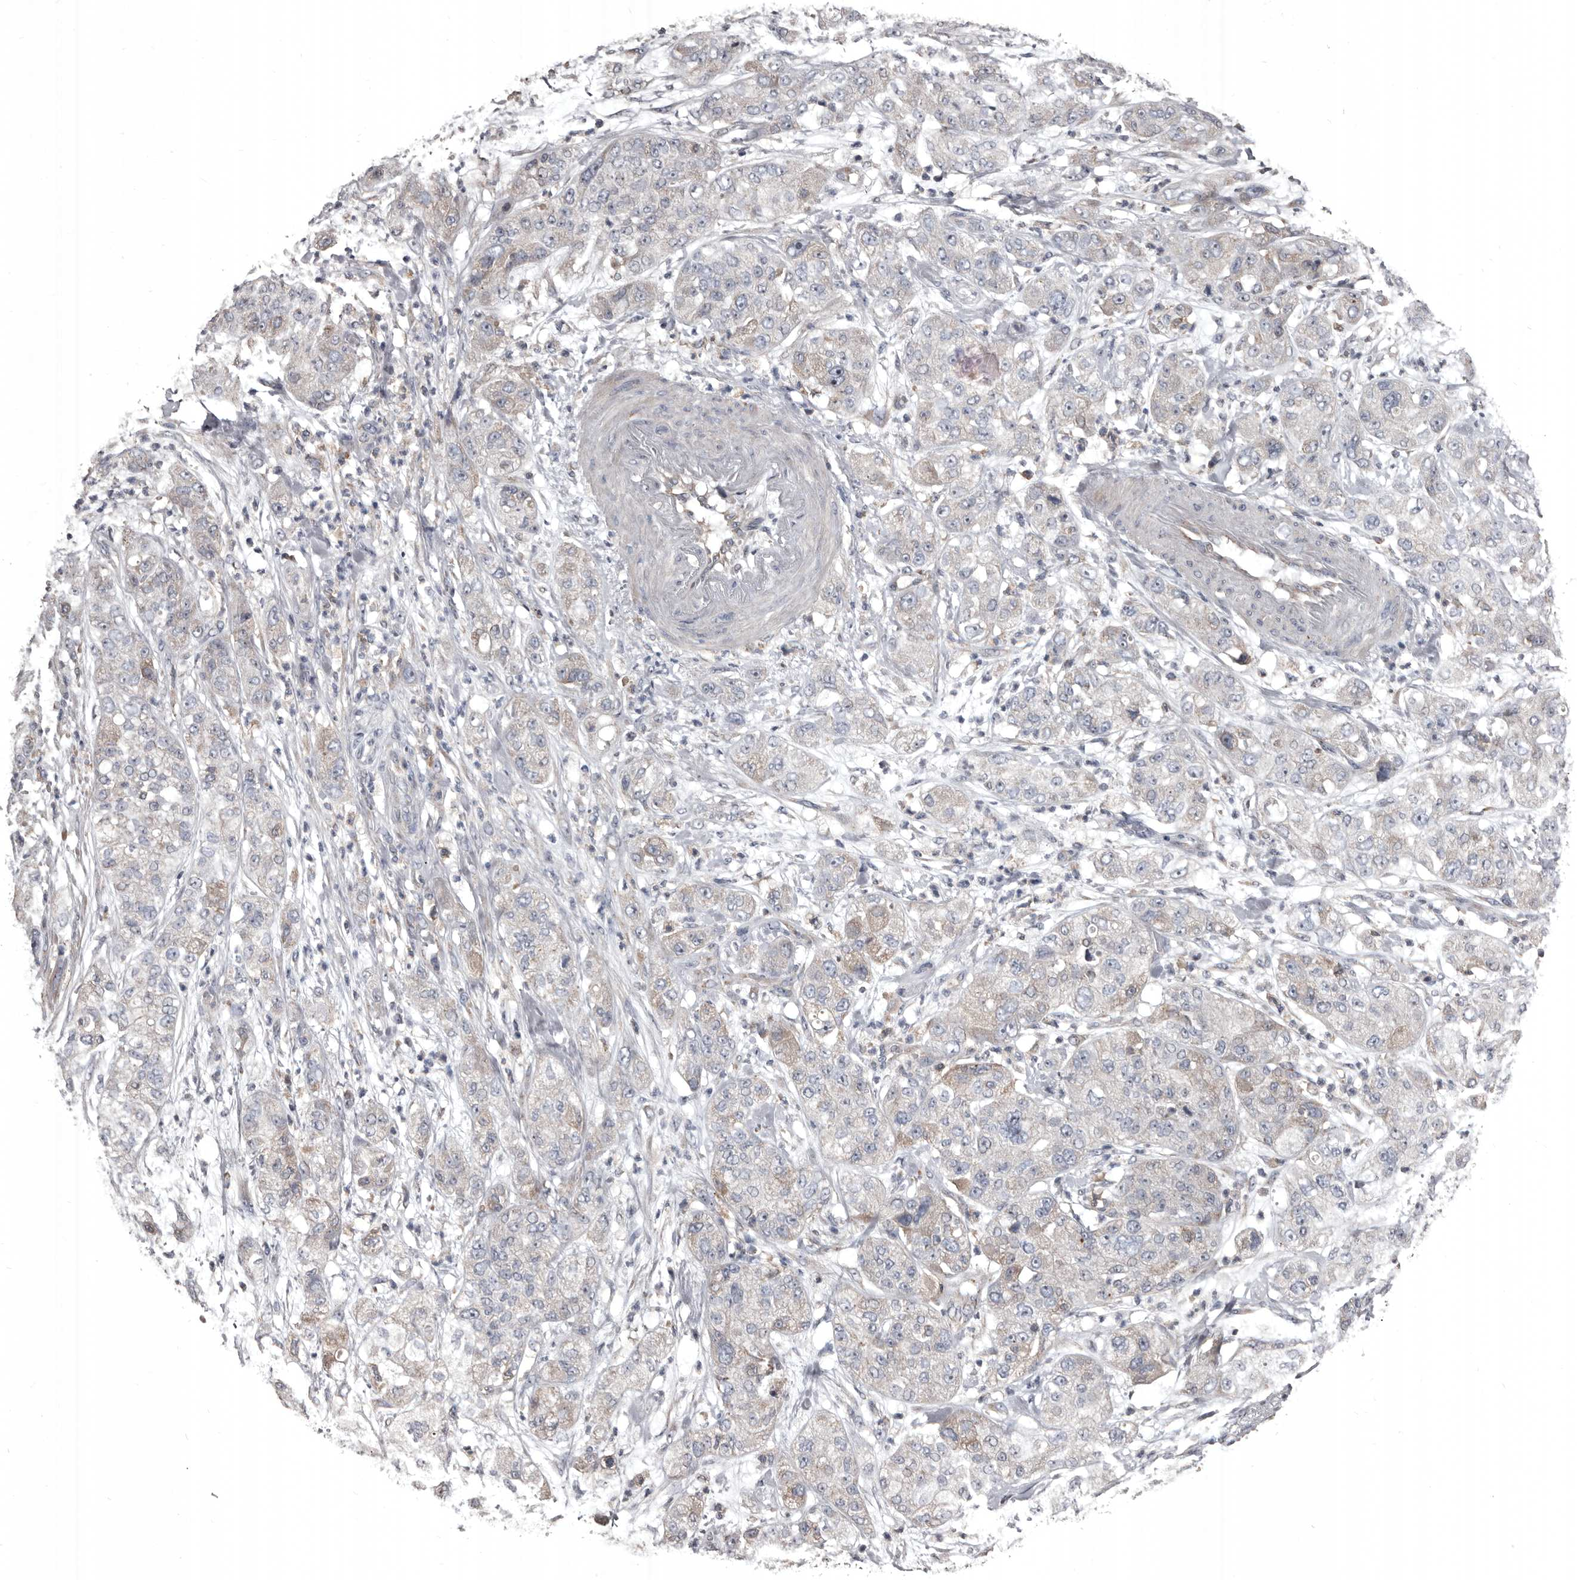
{"staining": {"intensity": "weak", "quantity": "<25%", "location": "cytoplasmic/membranous"}, "tissue": "pancreatic cancer", "cell_type": "Tumor cells", "image_type": "cancer", "snomed": [{"axis": "morphology", "description": "Adenocarcinoma, NOS"}, {"axis": "topography", "description": "Pancreas"}], "caption": "This is an immunohistochemistry micrograph of pancreatic cancer (adenocarcinoma). There is no staining in tumor cells.", "gene": "GREB1", "patient": {"sex": "female", "age": 78}}